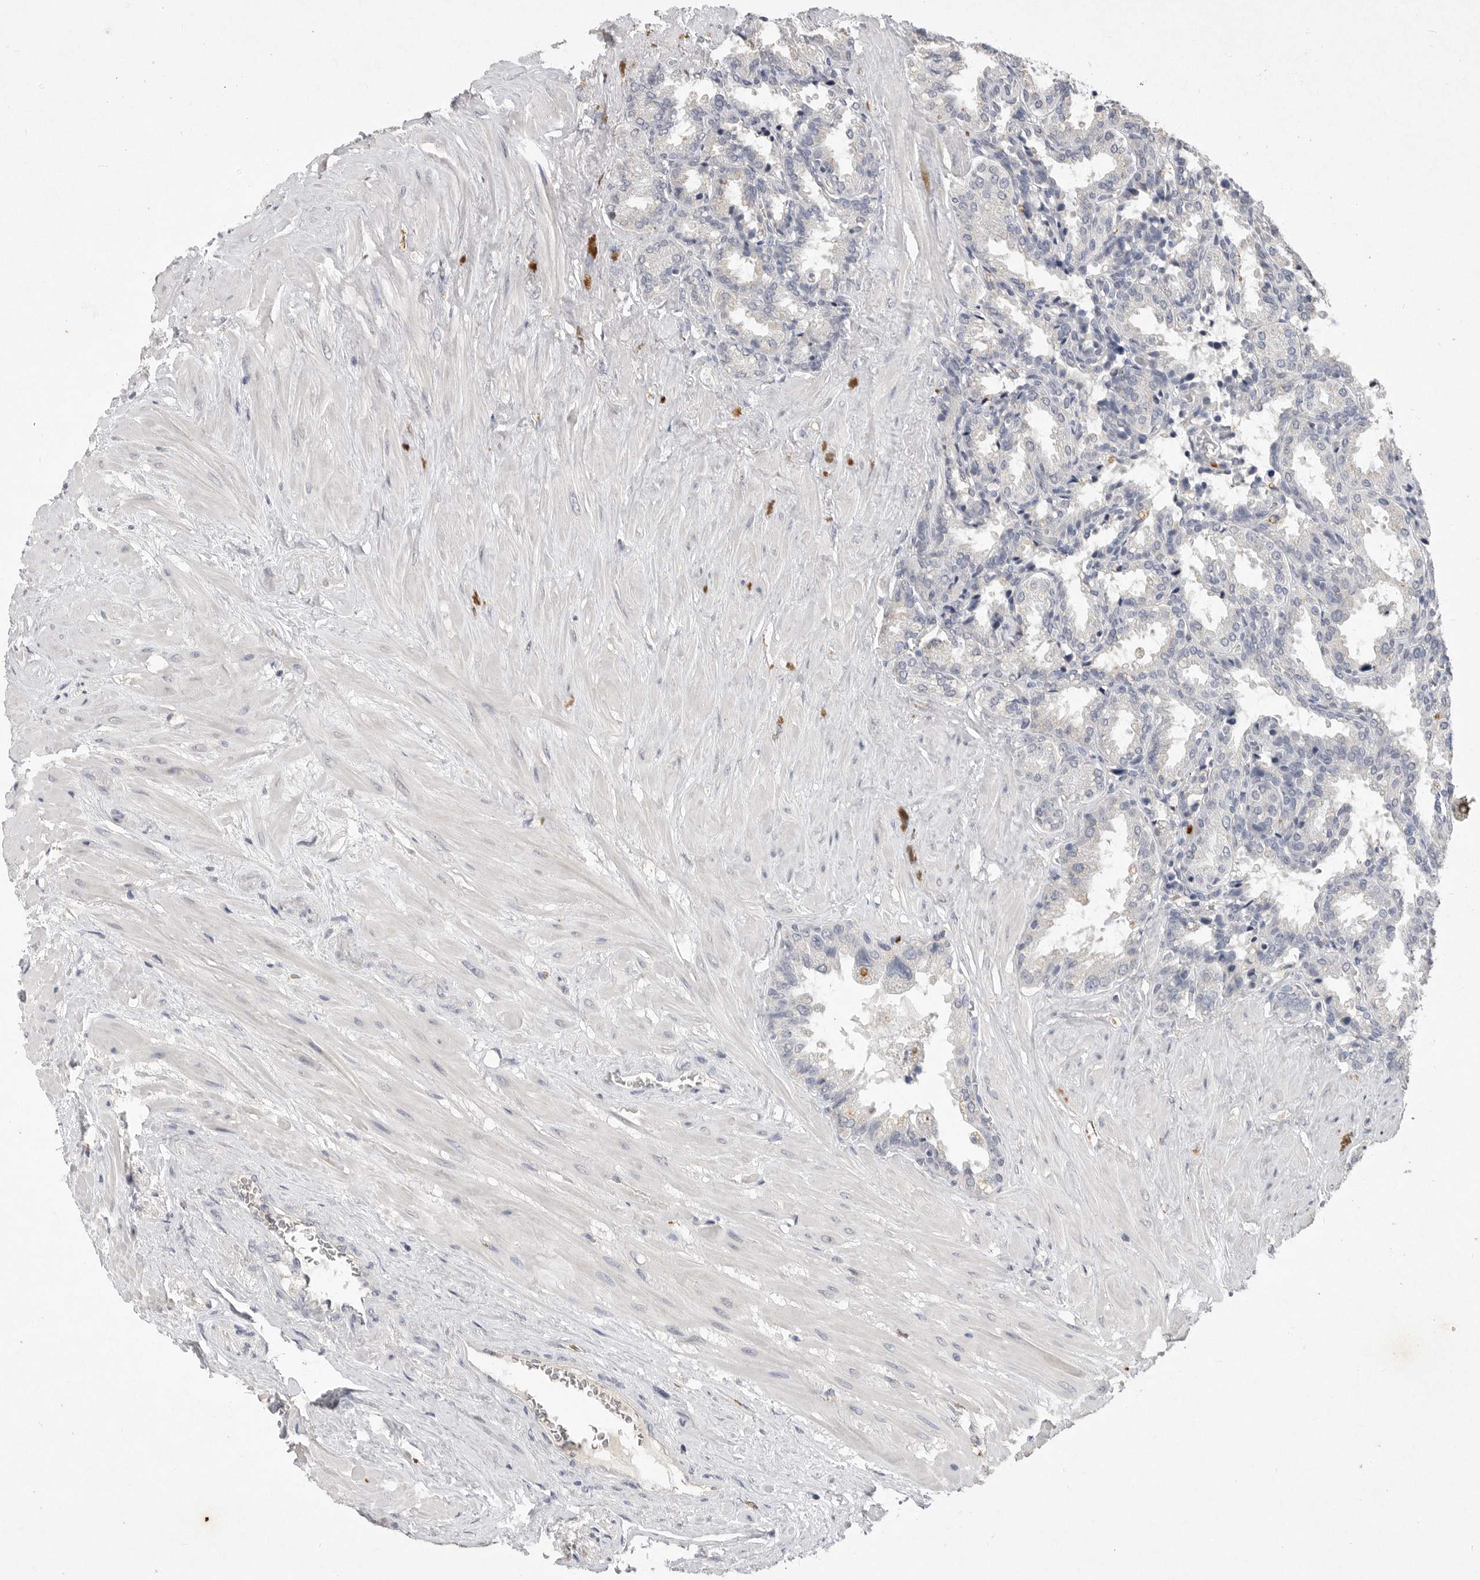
{"staining": {"intensity": "negative", "quantity": "none", "location": "none"}, "tissue": "seminal vesicle", "cell_type": "Glandular cells", "image_type": "normal", "snomed": [{"axis": "morphology", "description": "Normal tissue, NOS"}, {"axis": "topography", "description": "Seminal veicle"}], "caption": "An image of seminal vesicle stained for a protein demonstrates no brown staining in glandular cells. Nuclei are stained in blue.", "gene": "LTBR", "patient": {"sex": "male", "age": 46}}